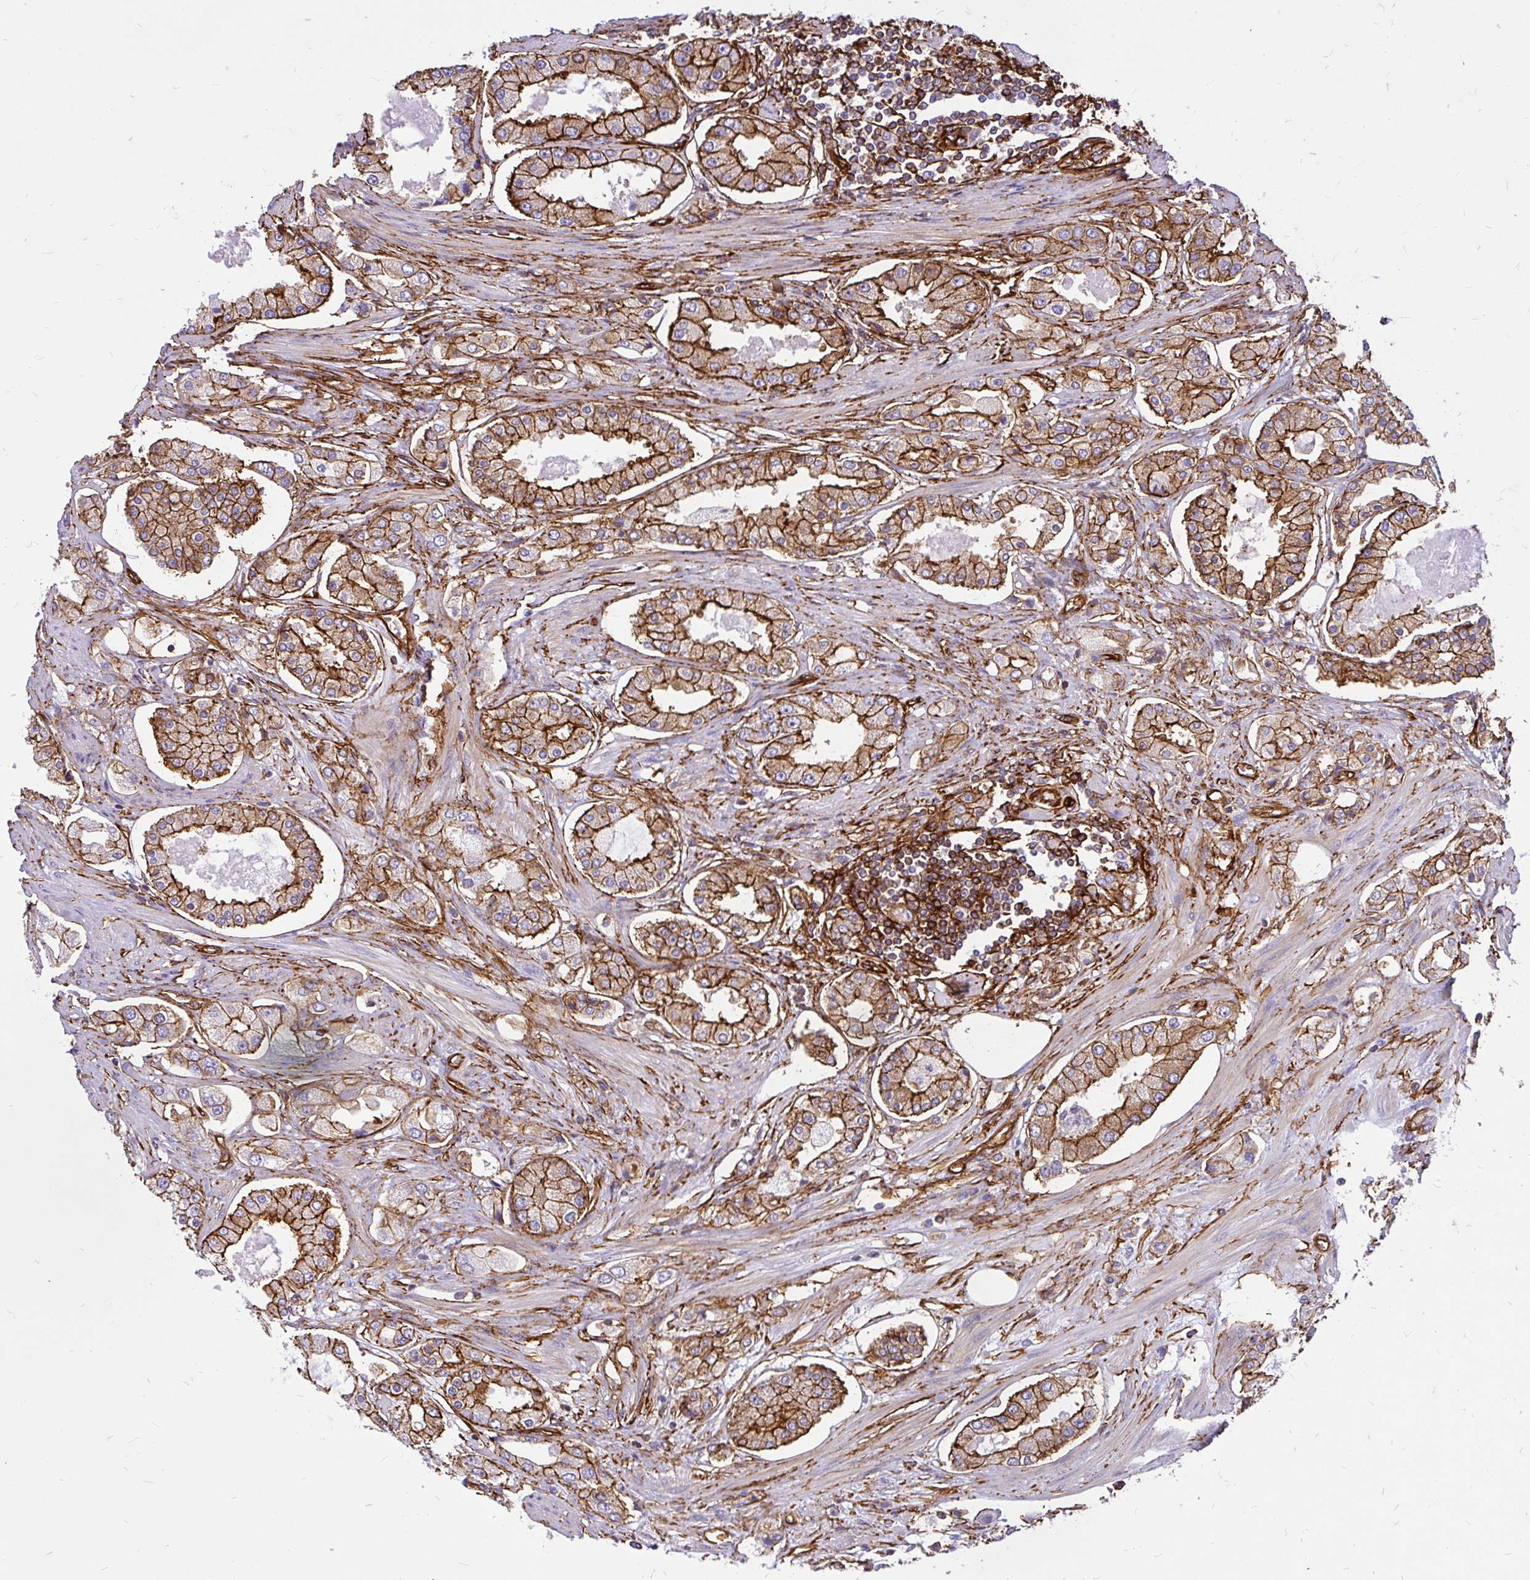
{"staining": {"intensity": "moderate", "quantity": ">75%", "location": "cytoplasmic/membranous"}, "tissue": "prostate cancer", "cell_type": "Tumor cells", "image_type": "cancer", "snomed": [{"axis": "morphology", "description": "Adenocarcinoma, High grade"}, {"axis": "topography", "description": "Prostate"}], "caption": "A micrograph of prostate high-grade adenocarcinoma stained for a protein reveals moderate cytoplasmic/membranous brown staining in tumor cells. (IHC, brightfield microscopy, high magnification).", "gene": "MAP1LC3B", "patient": {"sex": "male", "age": 69}}